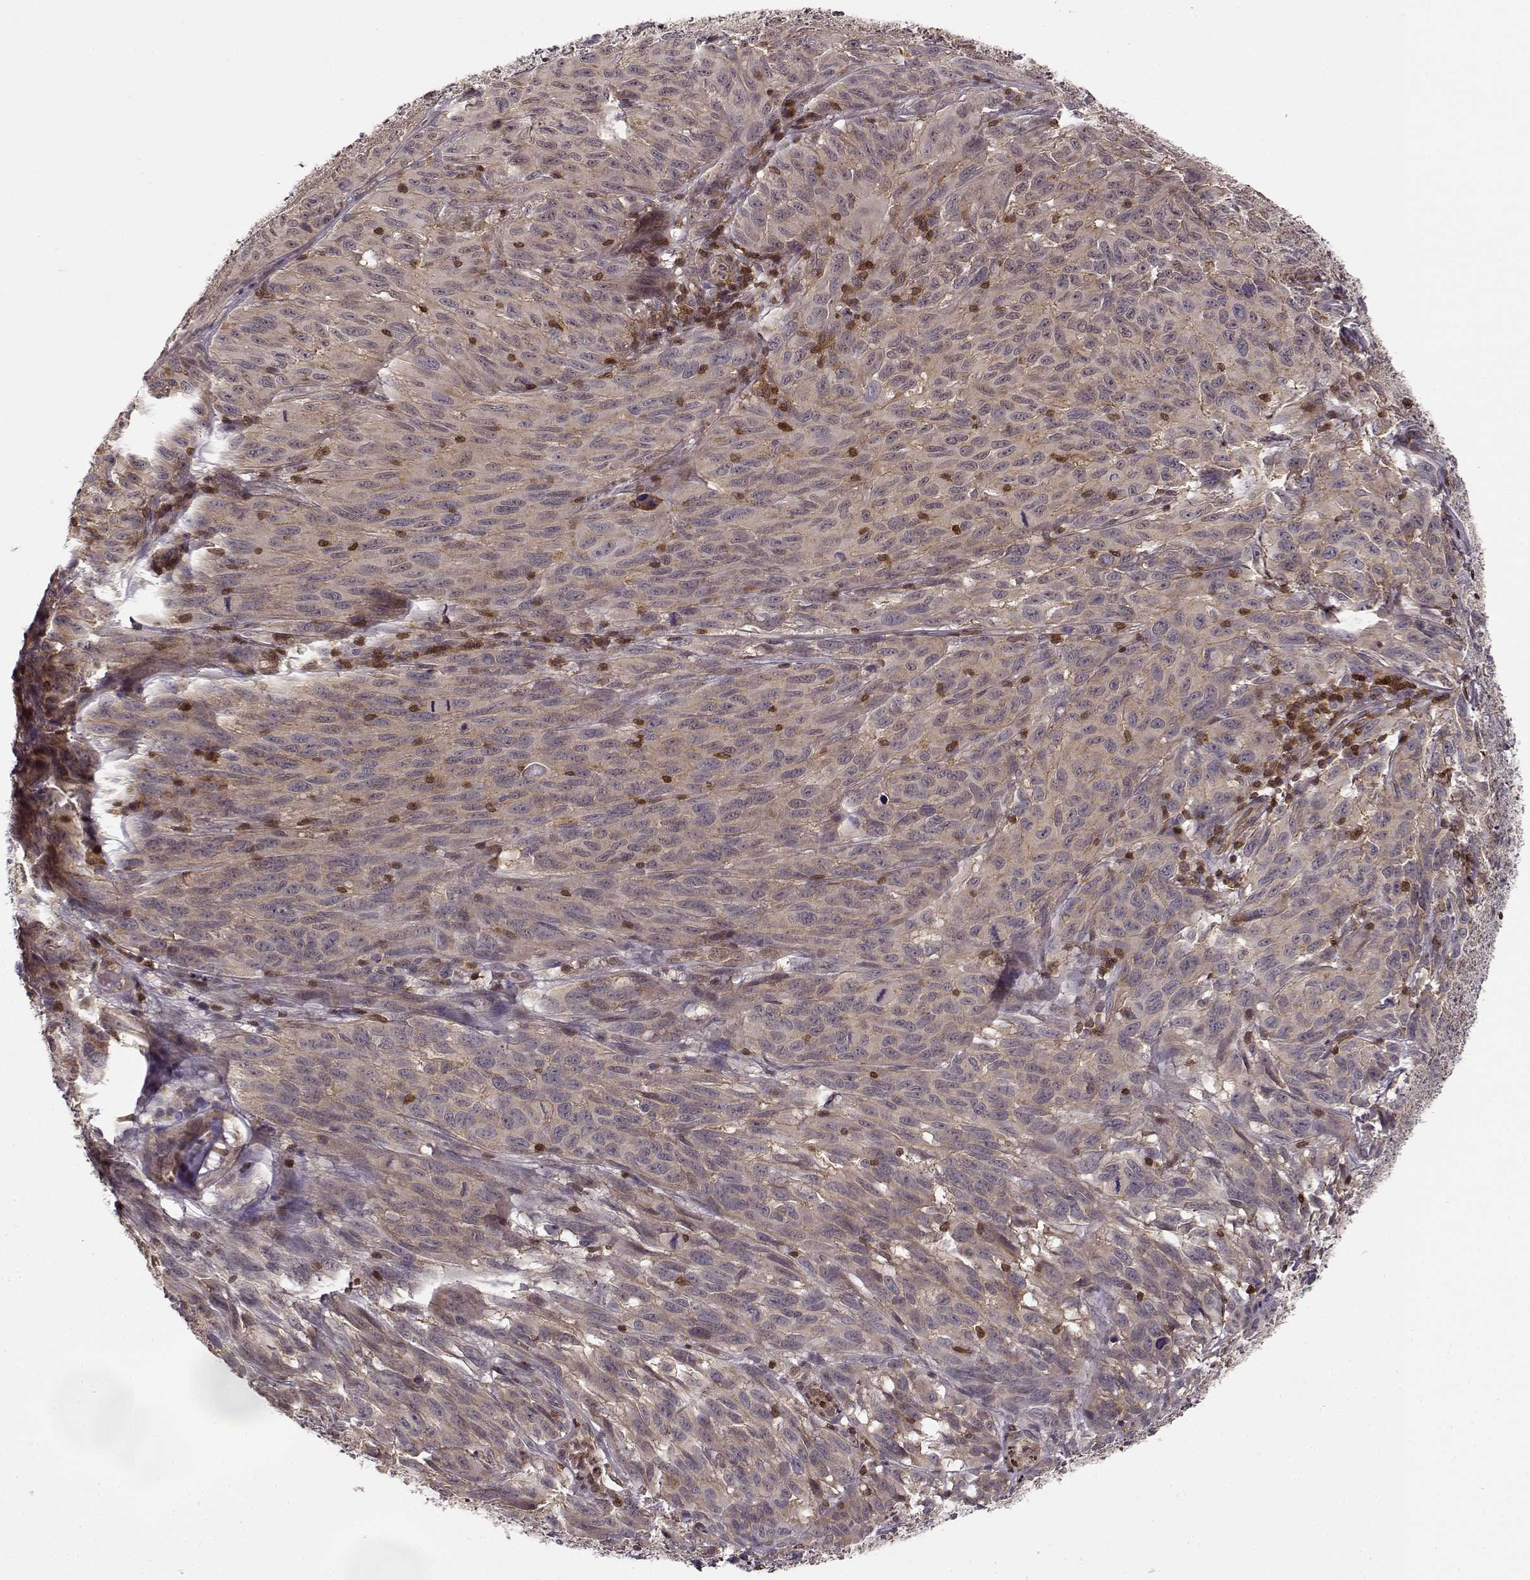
{"staining": {"intensity": "weak", "quantity": ">75%", "location": "cytoplasmic/membranous"}, "tissue": "melanoma", "cell_type": "Tumor cells", "image_type": "cancer", "snomed": [{"axis": "morphology", "description": "Malignant melanoma, NOS"}, {"axis": "topography", "description": "Vulva, labia, clitoris and Bartholin´s gland, NO"}], "caption": "Melanoma stained with a protein marker exhibits weak staining in tumor cells.", "gene": "MFSD1", "patient": {"sex": "female", "age": 75}}